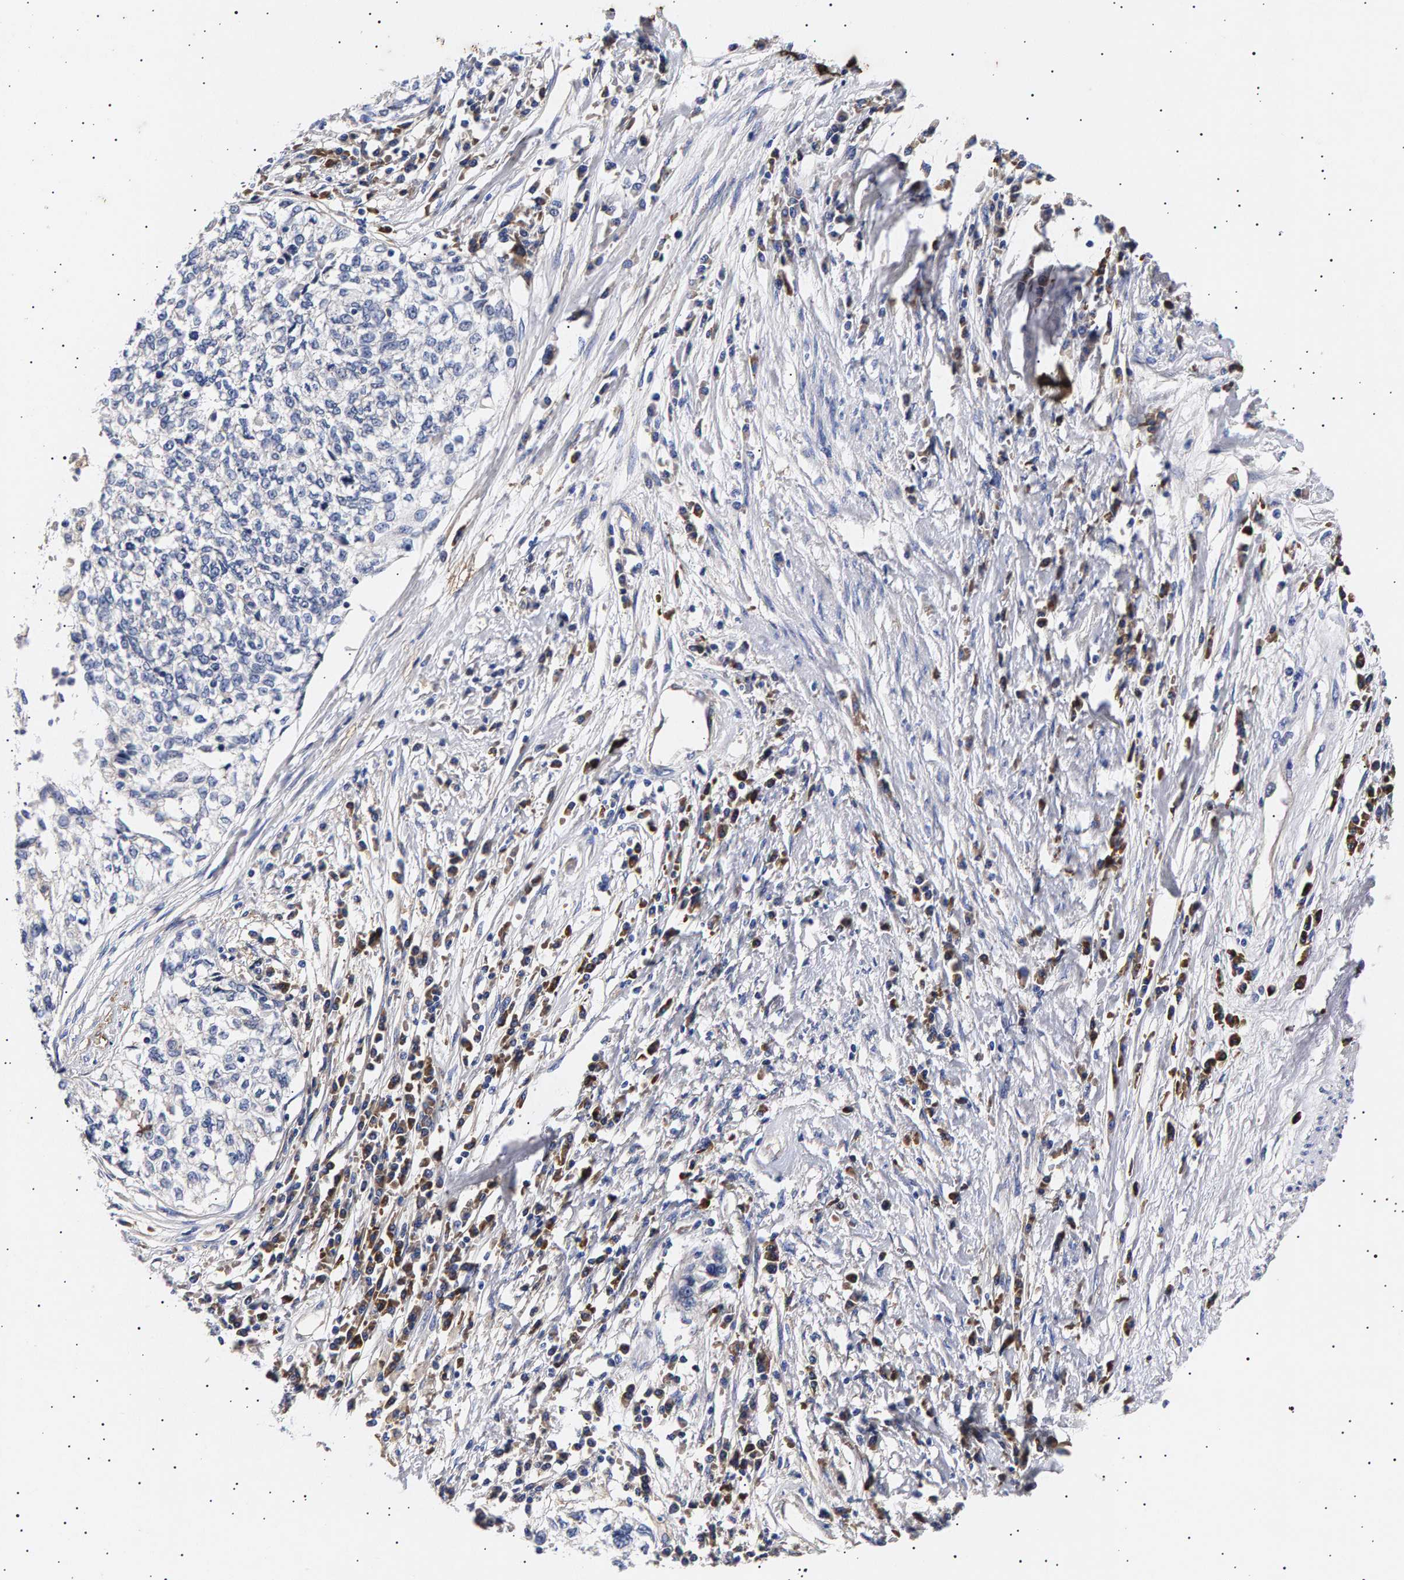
{"staining": {"intensity": "negative", "quantity": "none", "location": "none"}, "tissue": "cervical cancer", "cell_type": "Tumor cells", "image_type": "cancer", "snomed": [{"axis": "morphology", "description": "Squamous cell carcinoma, NOS"}, {"axis": "topography", "description": "Cervix"}], "caption": "Photomicrograph shows no protein staining in tumor cells of cervical cancer tissue.", "gene": "ANKRD40", "patient": {"sex": "female", "age": 57}}